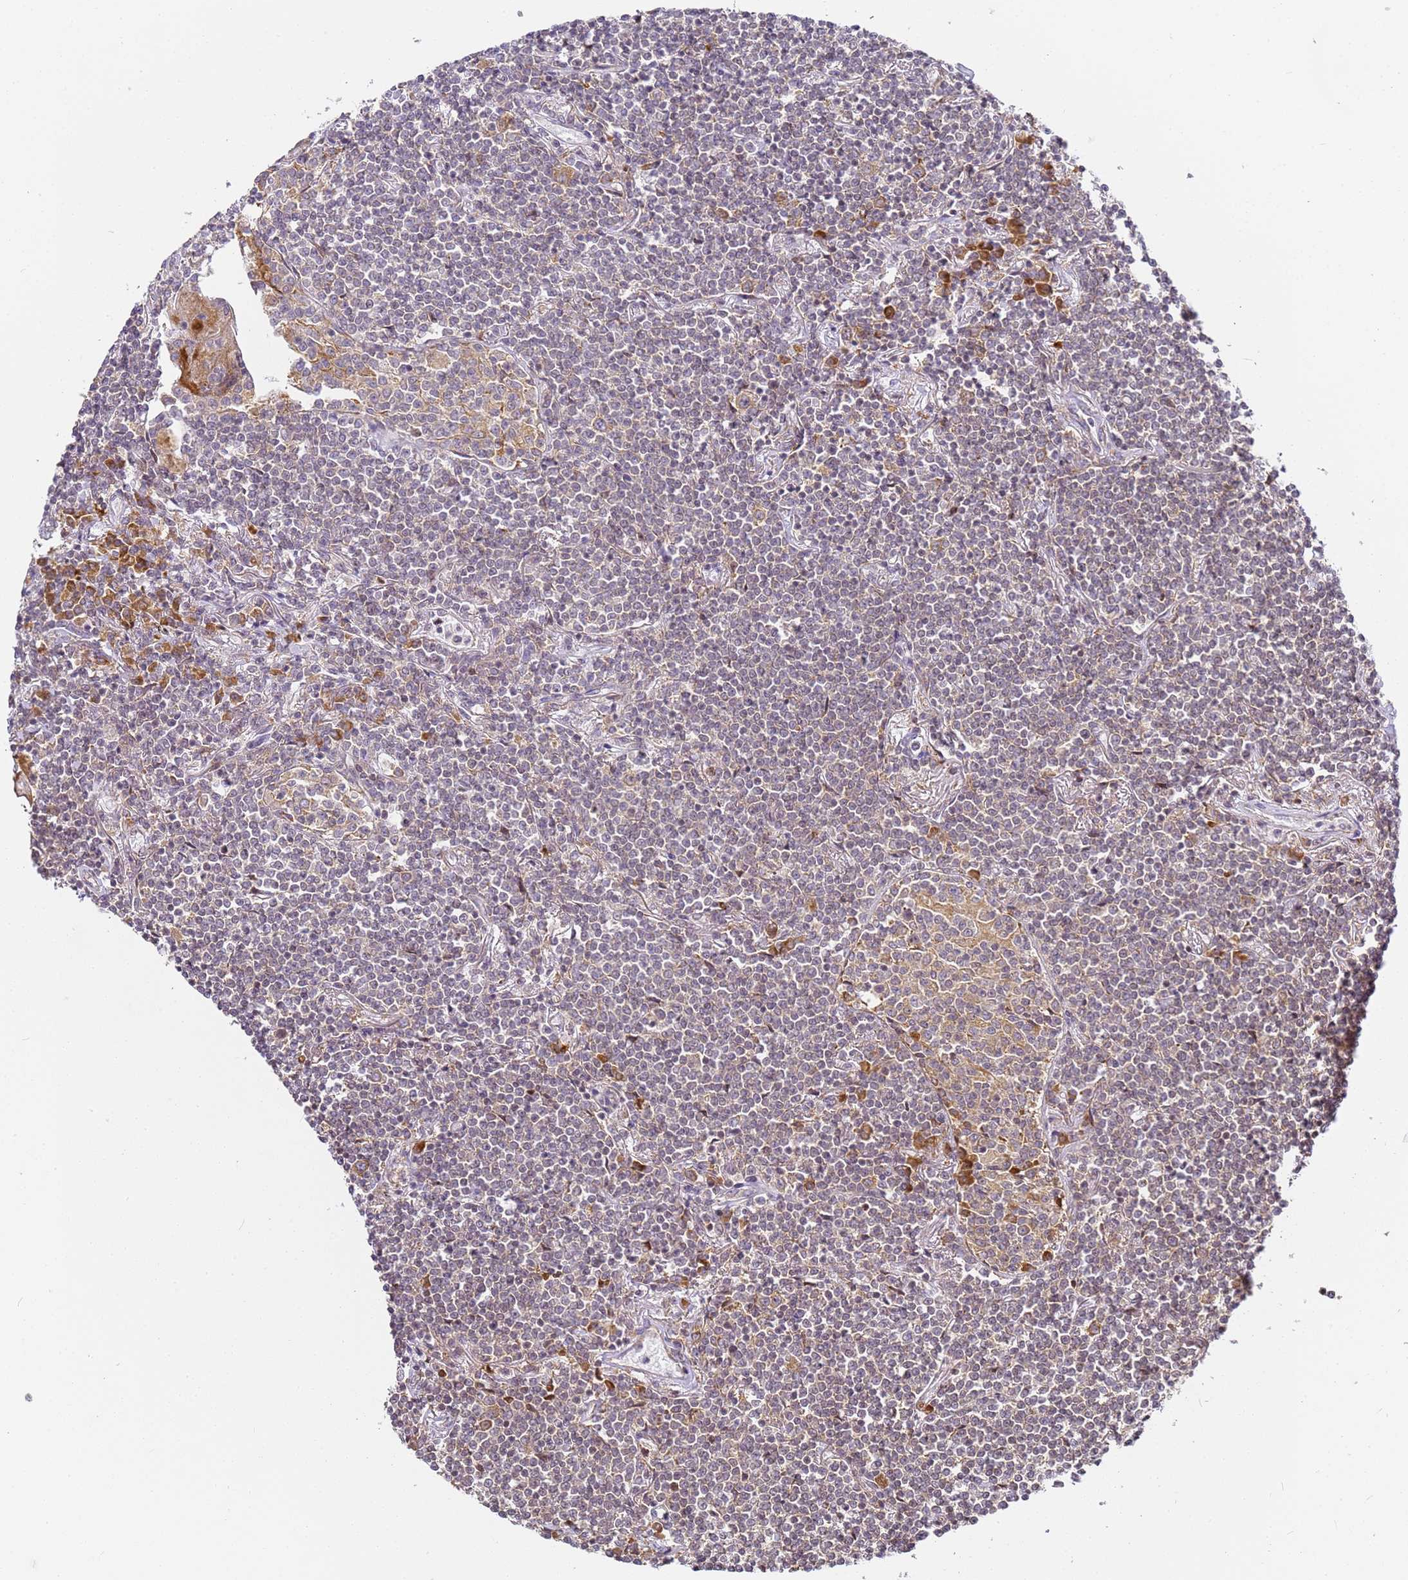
{"staining": {"intensity": "negative", "quantity": "none", "location": "none"}, "tissue": "lymphoma", "cell_type": "Tumor cells", "image_type": "cancer", "snomed": [{"axis": "morphology", "description": "Malignant lymphoma, non-Hodgkin's type, Low grade"}, {"axis": "topography", "description": "Lung"}], "caption": "A histopathology image of human lymphoma is negative for staining in tumor cells.", "gene": "RPL13A", "patient": {"sex": "female", "age": 71}}